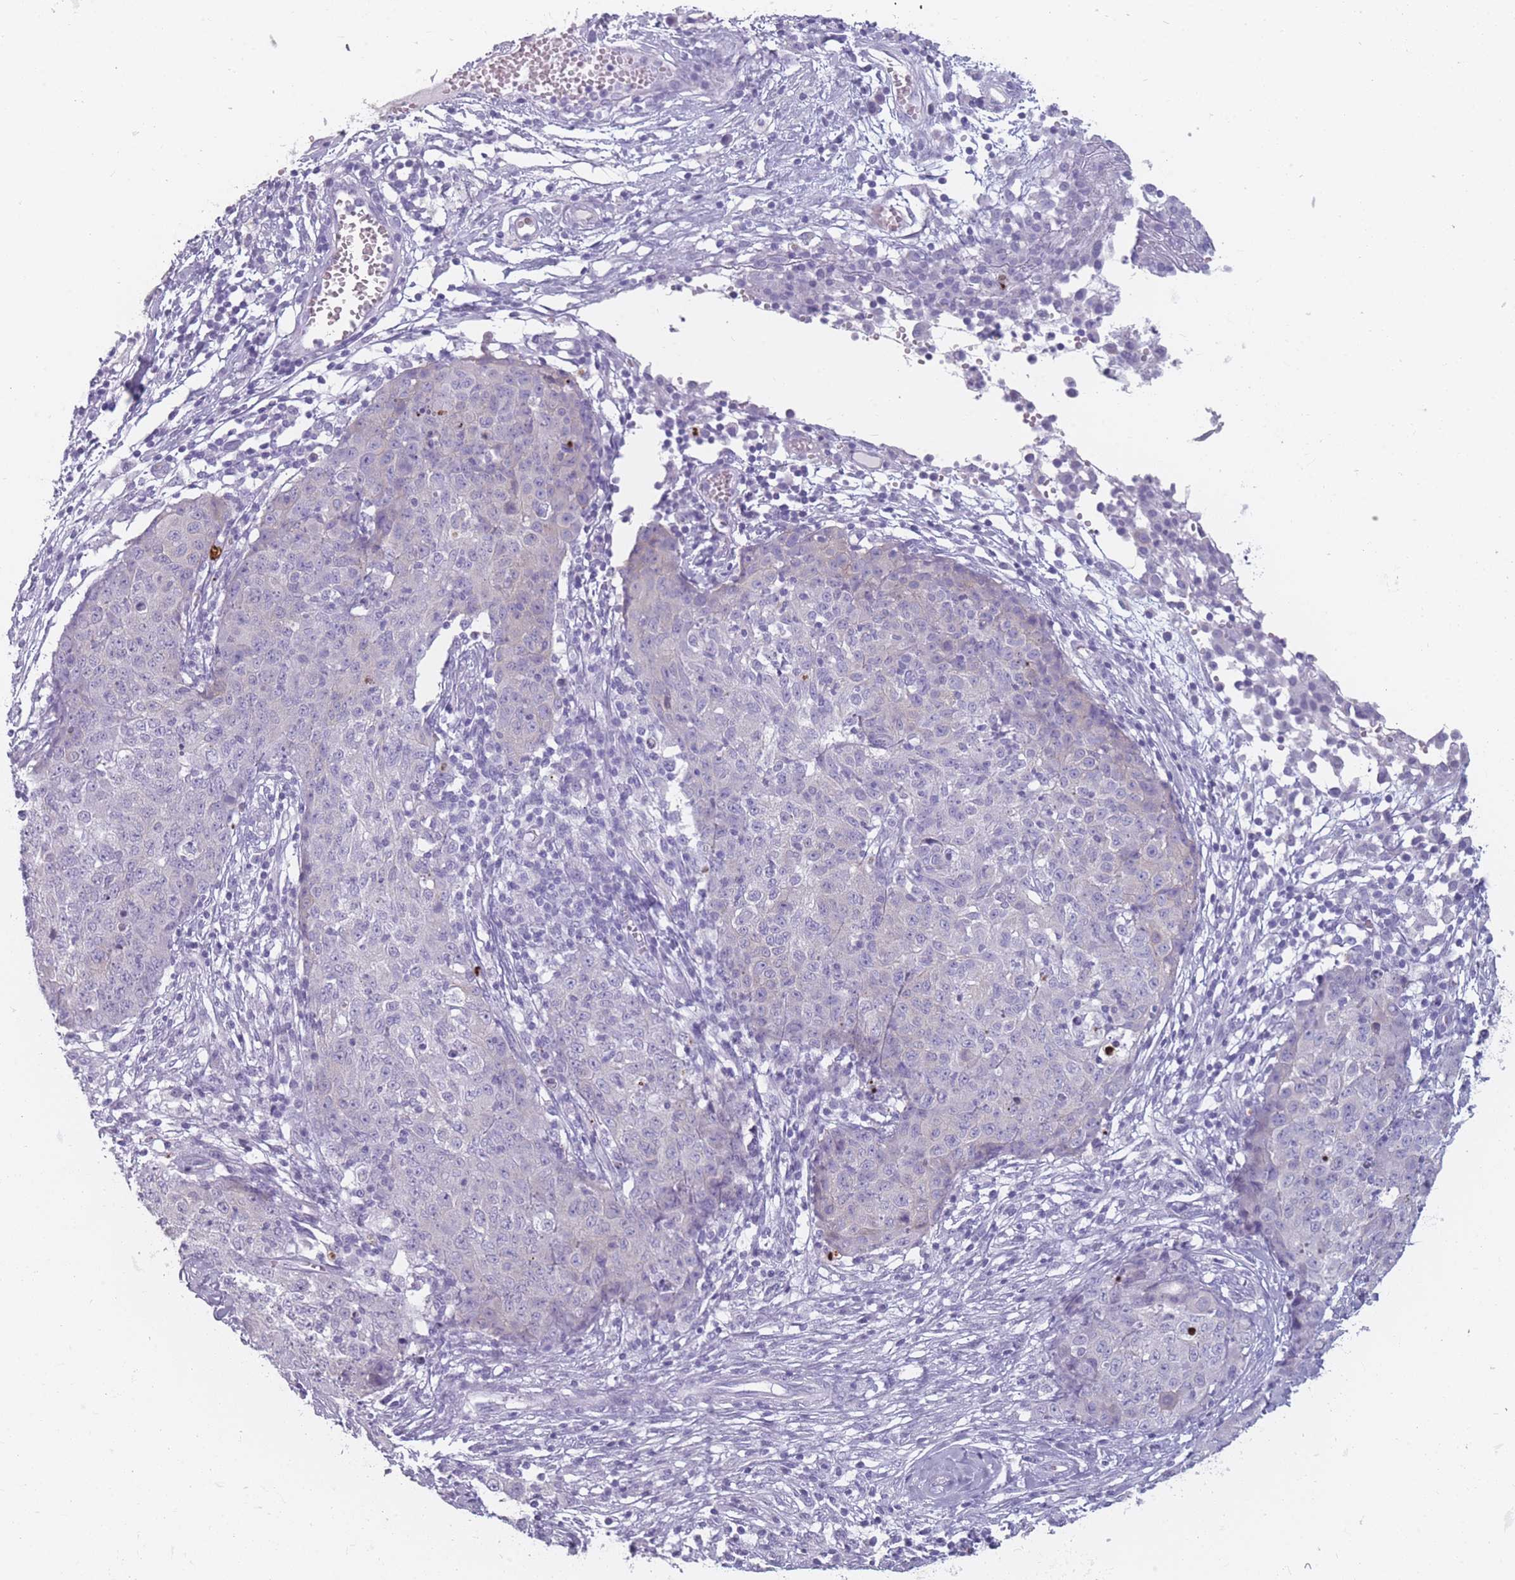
{"staining": {"intensity": "negative", "quantity": "none", "location": "none"}, "tissue": "ovarian cancer", "cell_type": "Tumor cells", "image_type": "cancer", "snomed": [{"axis": "morphology", "description": "Carcinoma, endometroid"}, {"axis": "topography", "description": "Ovary"}], "caption": "This is an immunohistochemistry image of ovarian cancer (endometroid carcinoma). There is no staining in tumor cells.", "gene": "PPFIA3", "patient": {"sex": "female", "age": 42}}